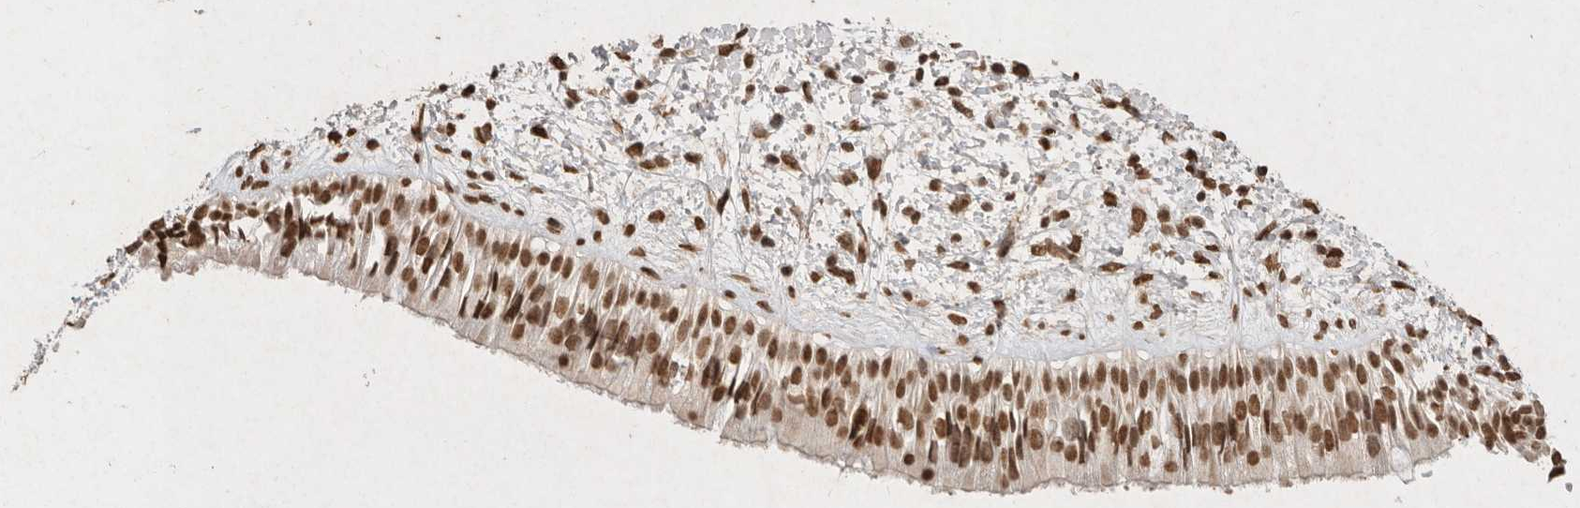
{"staining": {"intensity": "strong", "quantity": ">75%", "location": "nuclear"}, "tissue": "nasopharynx", "cell_type": "Respiratory epithelial cells", "image_type": "normal", "snomed": [{"axis": "morphology", "description": "Normal tissue, NOS"}, {"axis": "topography", "description": "Nasopharynx"}], "caption": "Immunohistochemistry (IHC) histopathology image of normal human nasopharynx stained for a protein (brown), which exhibits high levels of strong nuclear expression in about >75% of respiratory epithelial cells.", "gene": "NKX3", "patient": {"sex": "male", "age": 22}}